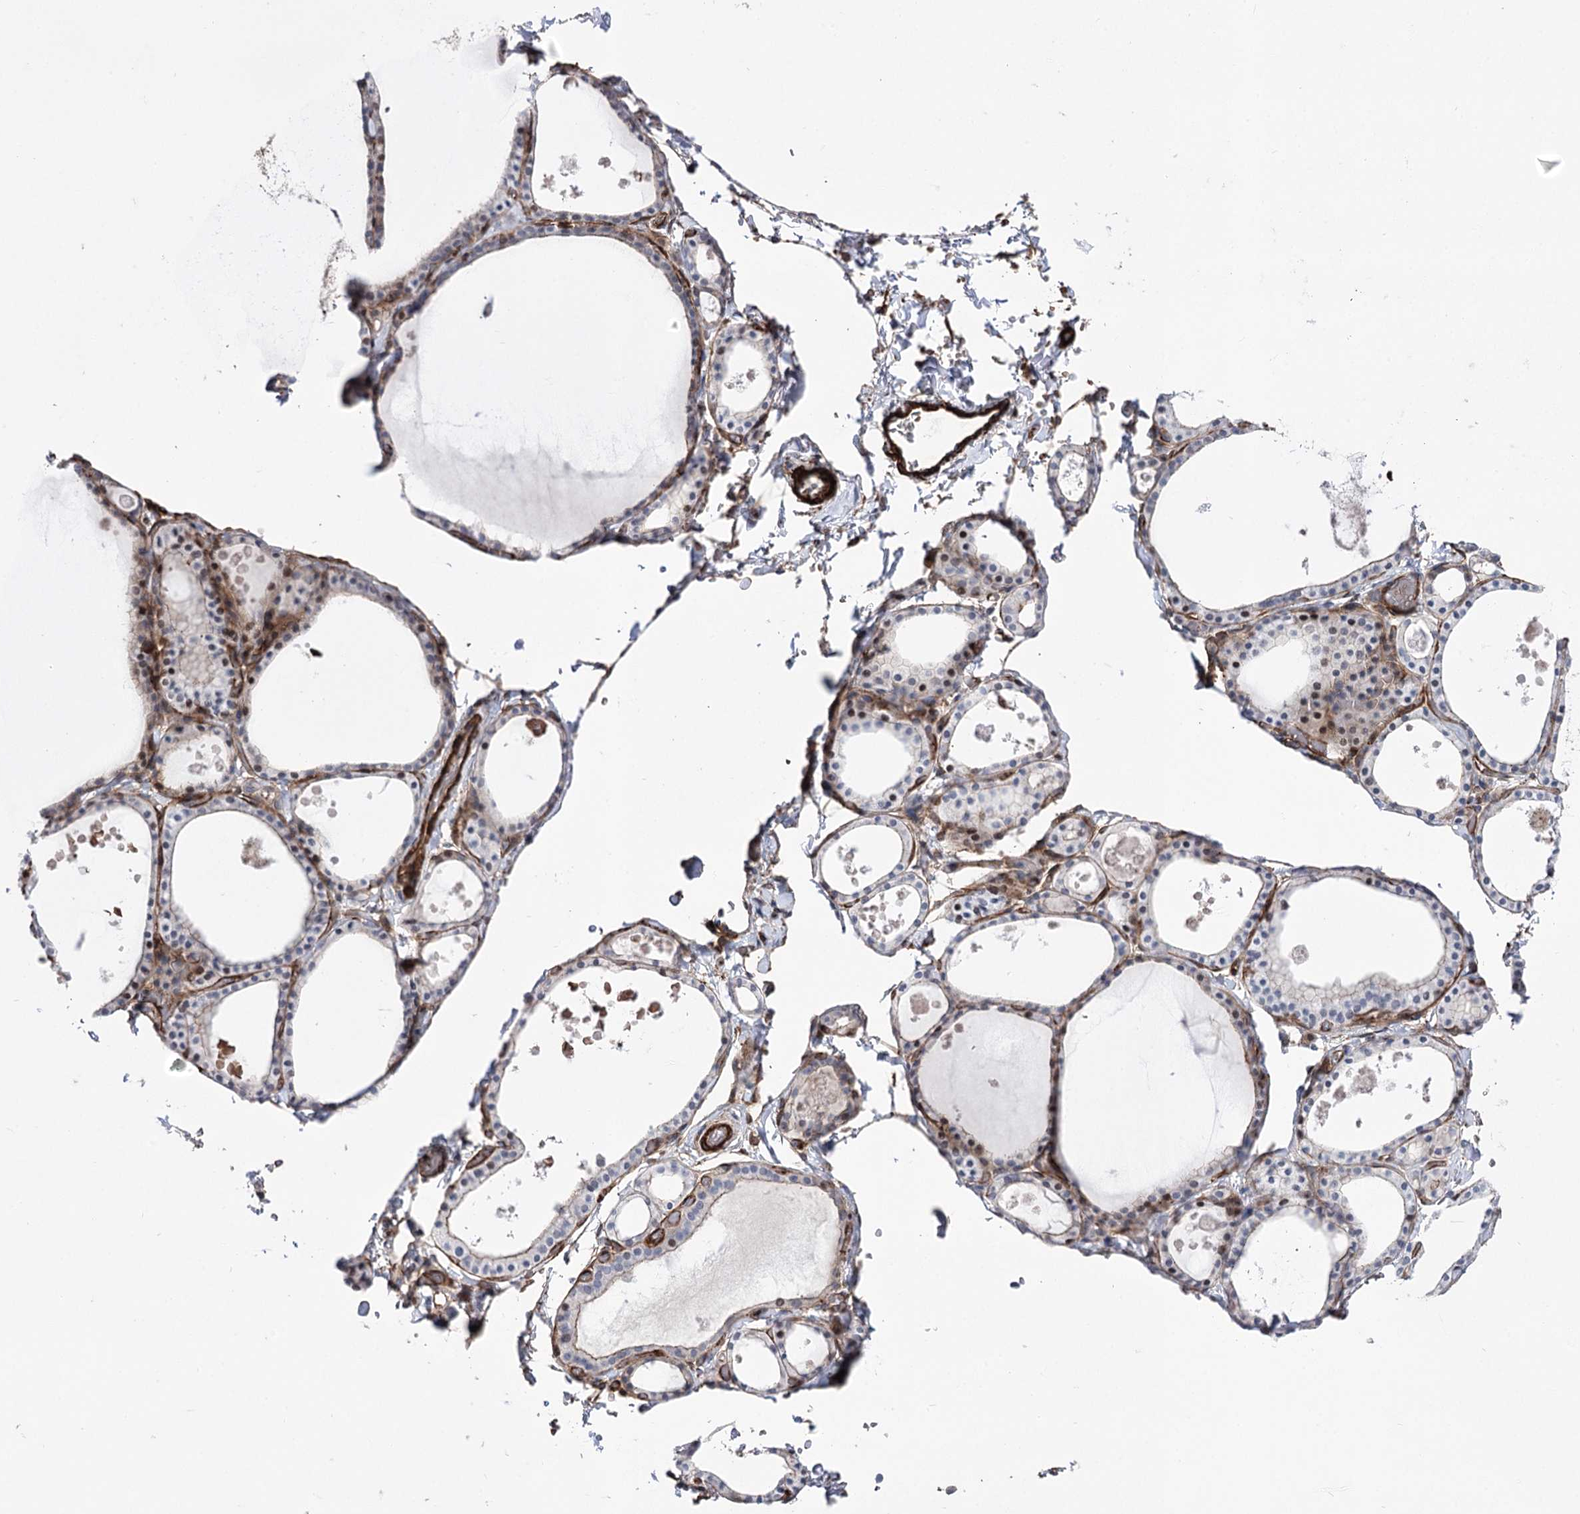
{"staining": {"intensity": "moderate", "quantity": "<25%", "location": "cytoplasmic/membranous,nuclear"}, "tissue": "thyroid gland", "cell_type": "Glandular cells", "image_type": "normal", "snomed": [{"axis": "morphology", "description": "Normal tissue, NOS"}, {"axis": "topography", "description": "Thyroid gland"}], "caption": "Protein expression analysis of normal thyroid gland demonstrates moderate cytoplasmic/membranous,nuclear expression in about <25% of glandular cells. (brown staining indicates protein expression, while blue staining denotes nuclei).", "gene": "ARHGAP20", "patient": {"sex": "male", "age": 56}}